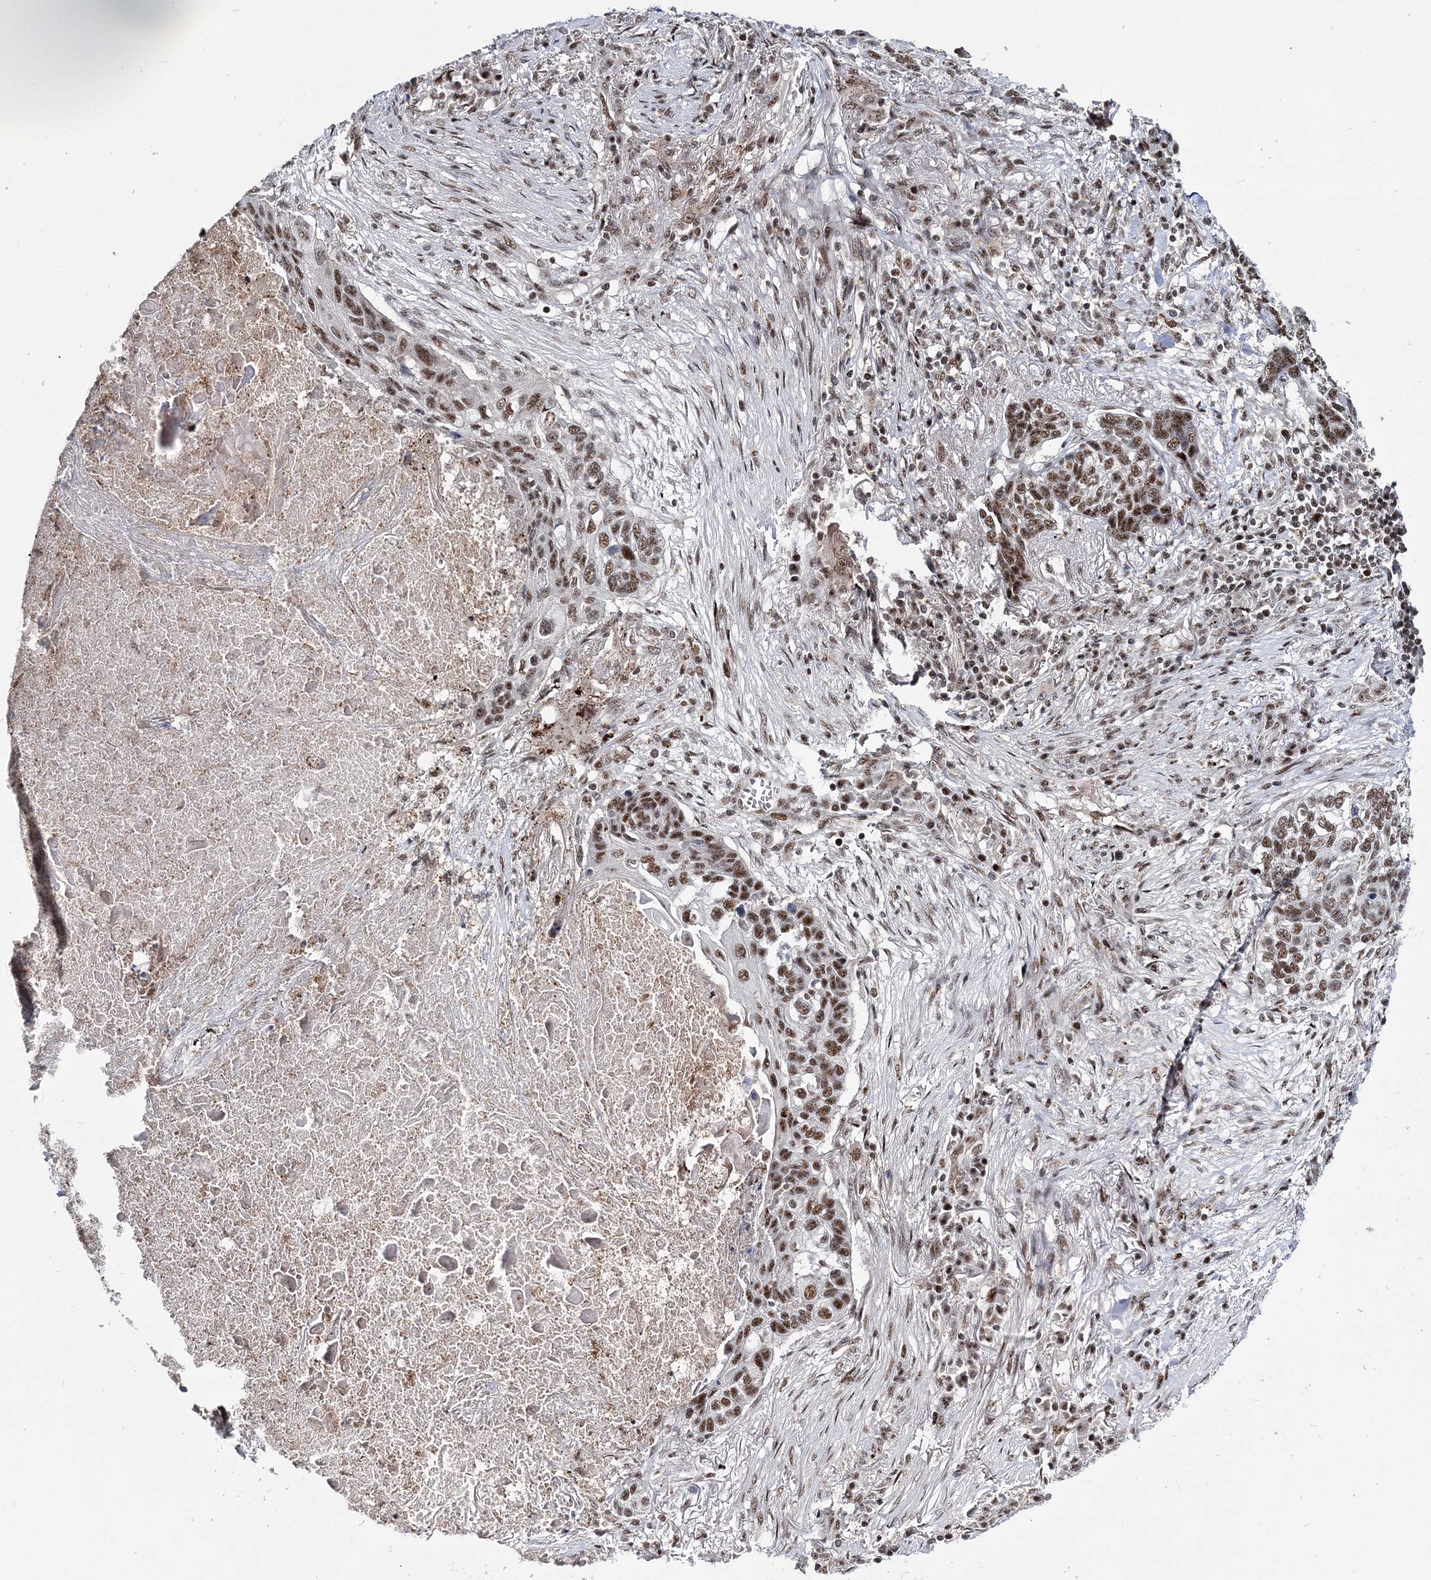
{"staining": {"intensity": "moderate", "quantity": ">75%", "location": "nuclear"}, "tissue": "lung cancer", "cell_type": "Tumor cells", "image_type": "cancer", "snomed": [{"axis": "morphology", "description": "Squamous cell carcinoma, NOS"}, {"axis": "topography", "description": "Lung"}], "caption": "Protein staining by IHC reveals moderate nuclear positivity in approximately >75% of tumor cells in squamous cell carcinoma (lung). (IHC, brightfield microscopy, high magnification).", "gene": "TATDN2", "patient": {"sex": "female", "age": 63}}